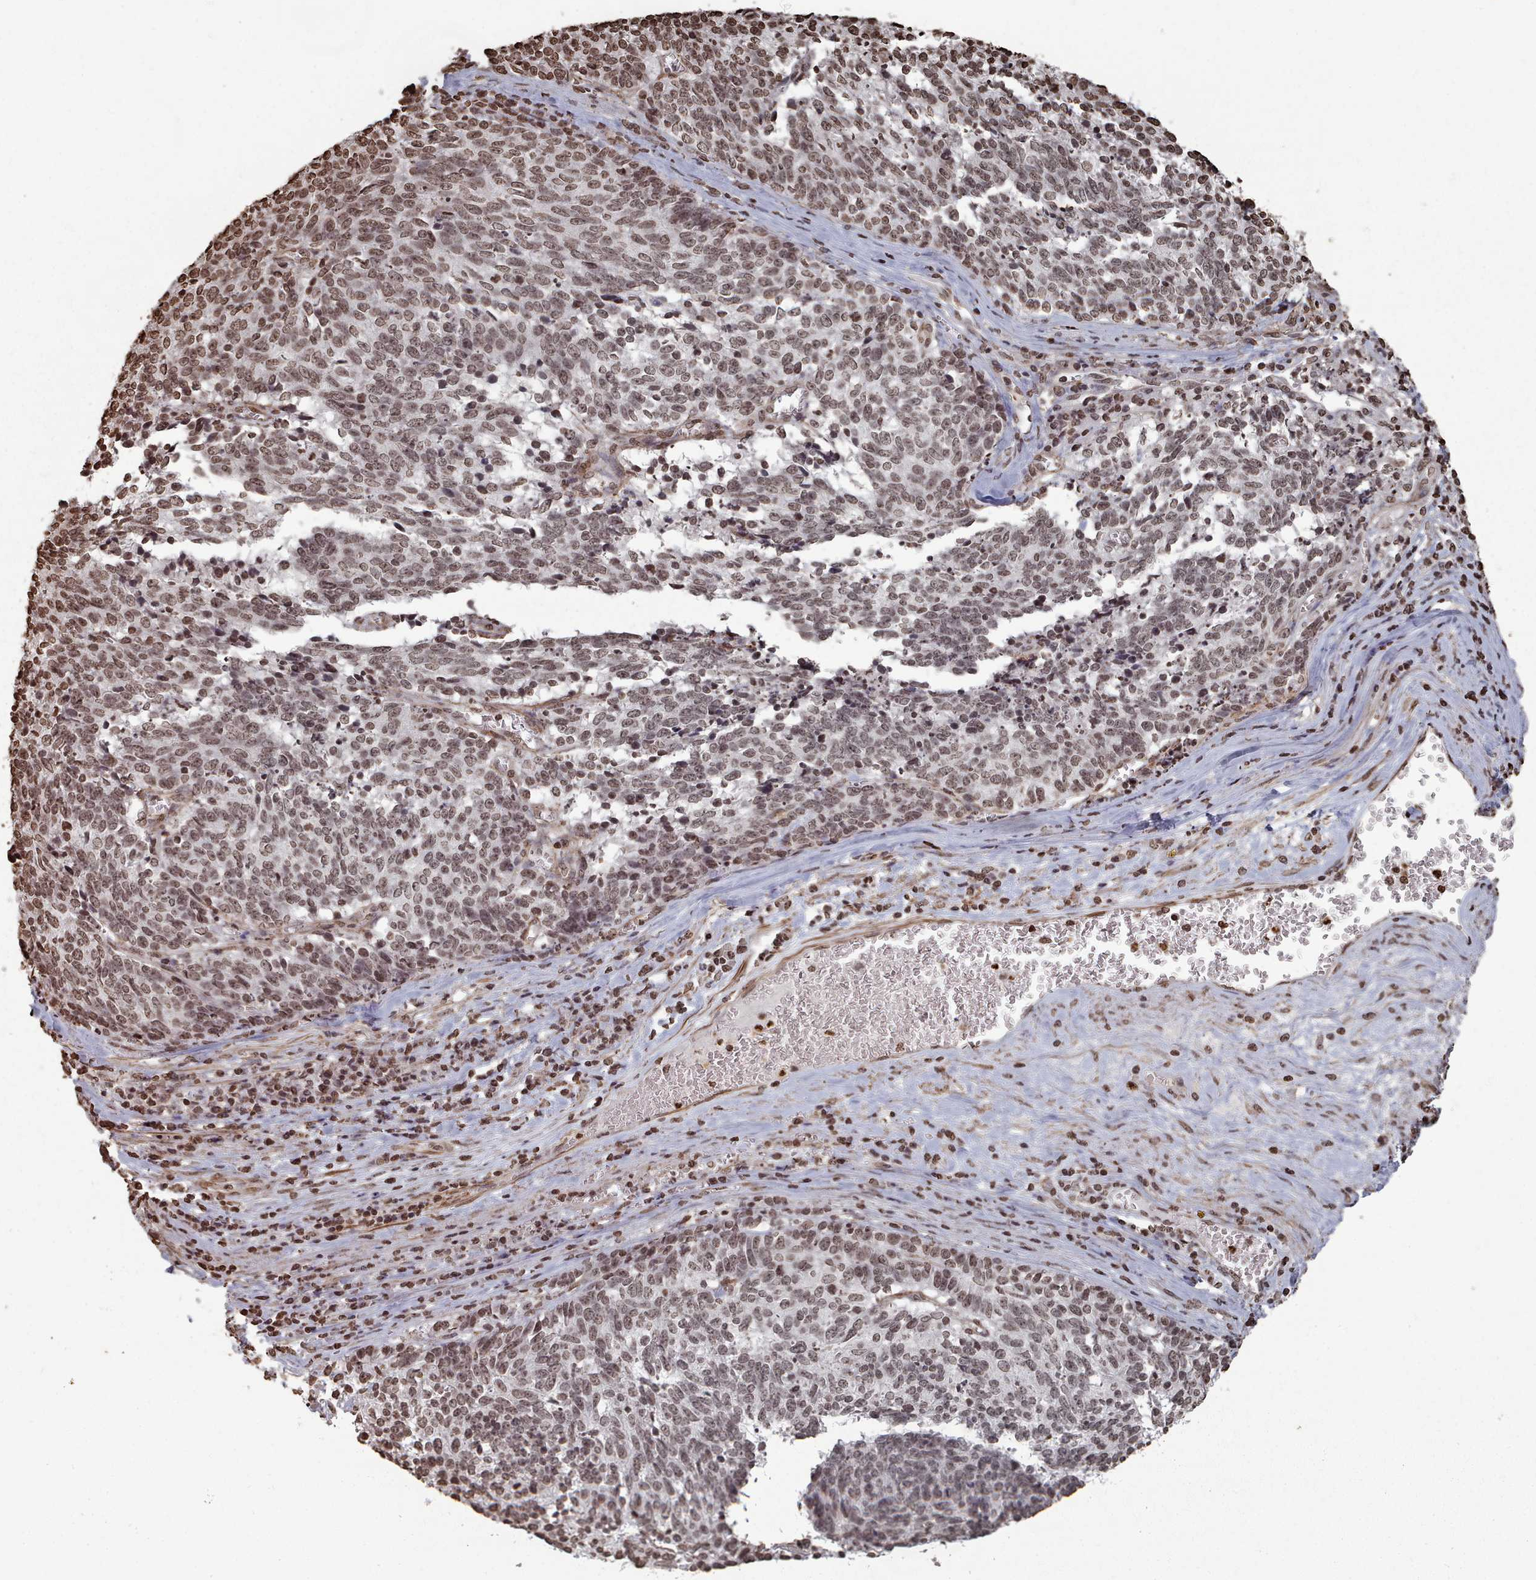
{"staining": {"intensity": "moderate", "quantity": ">75%", "location": "nuclear"}, "tissue": "cervical cancer", "cell_type": "Tumor cells", "image_type": "cancer", "snomed": [{"axis": "morphology", "description": "Squamous cell carcinoma, NOS"}, {"axis": "topography", "description": "Cervix"}], "caption": "This micrograph reveals cervical squamous cell carcinoma stained with immunohistochemistry to label a protein in brown. The nuclear of tumor cells show moderate positivity for the protein. Nuclei are counter-stained blue.", "gene": "PLEKHG5", "patient": {"sex": "female", "age": 29}}